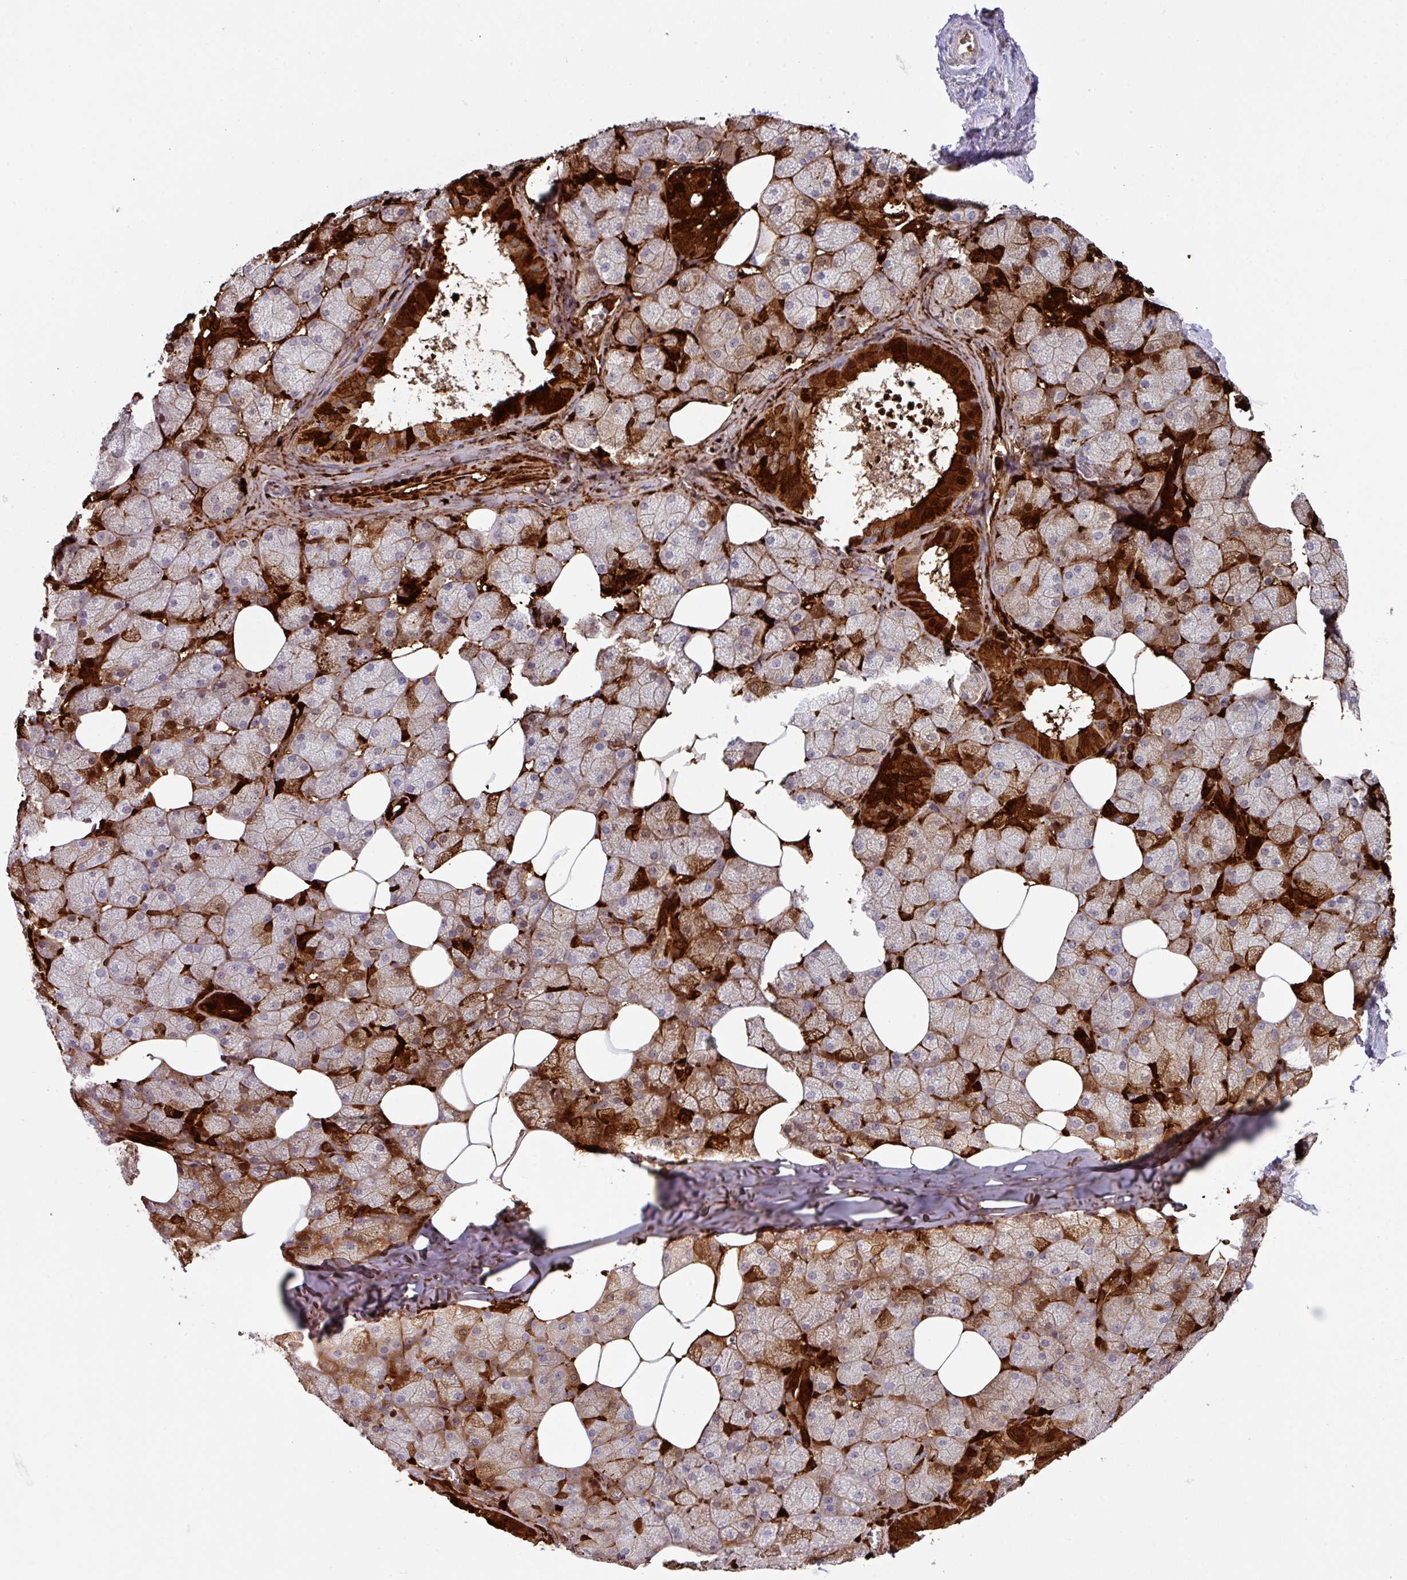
{"staining": {"intensity": "strong", "quantity": "25%-75%", "location": "cytoplasmic/membranous,nuclear"}, "tissue": "salivary gland", "cell_type": "Glandular cells", "image_type": "normal", "snomed": [{"axis": "morphology", "description": "Normal tissue, NOS"}, {"axis": "topography", "description": "Salivary gland"}, {"axis": "topography", "description": "Peripheral nerve tissue"}], "caption": "Glandular cells exhibit high levels of strong cytoplasmic/membranous,nuclear expression in about 25%-75% of cells in normal human salivary gland. (brown staining indicates protein expression, while blue staining denotes nuclei).", "gene": "SLC5A10", "patient": {"sex": "male", "age": 38}}